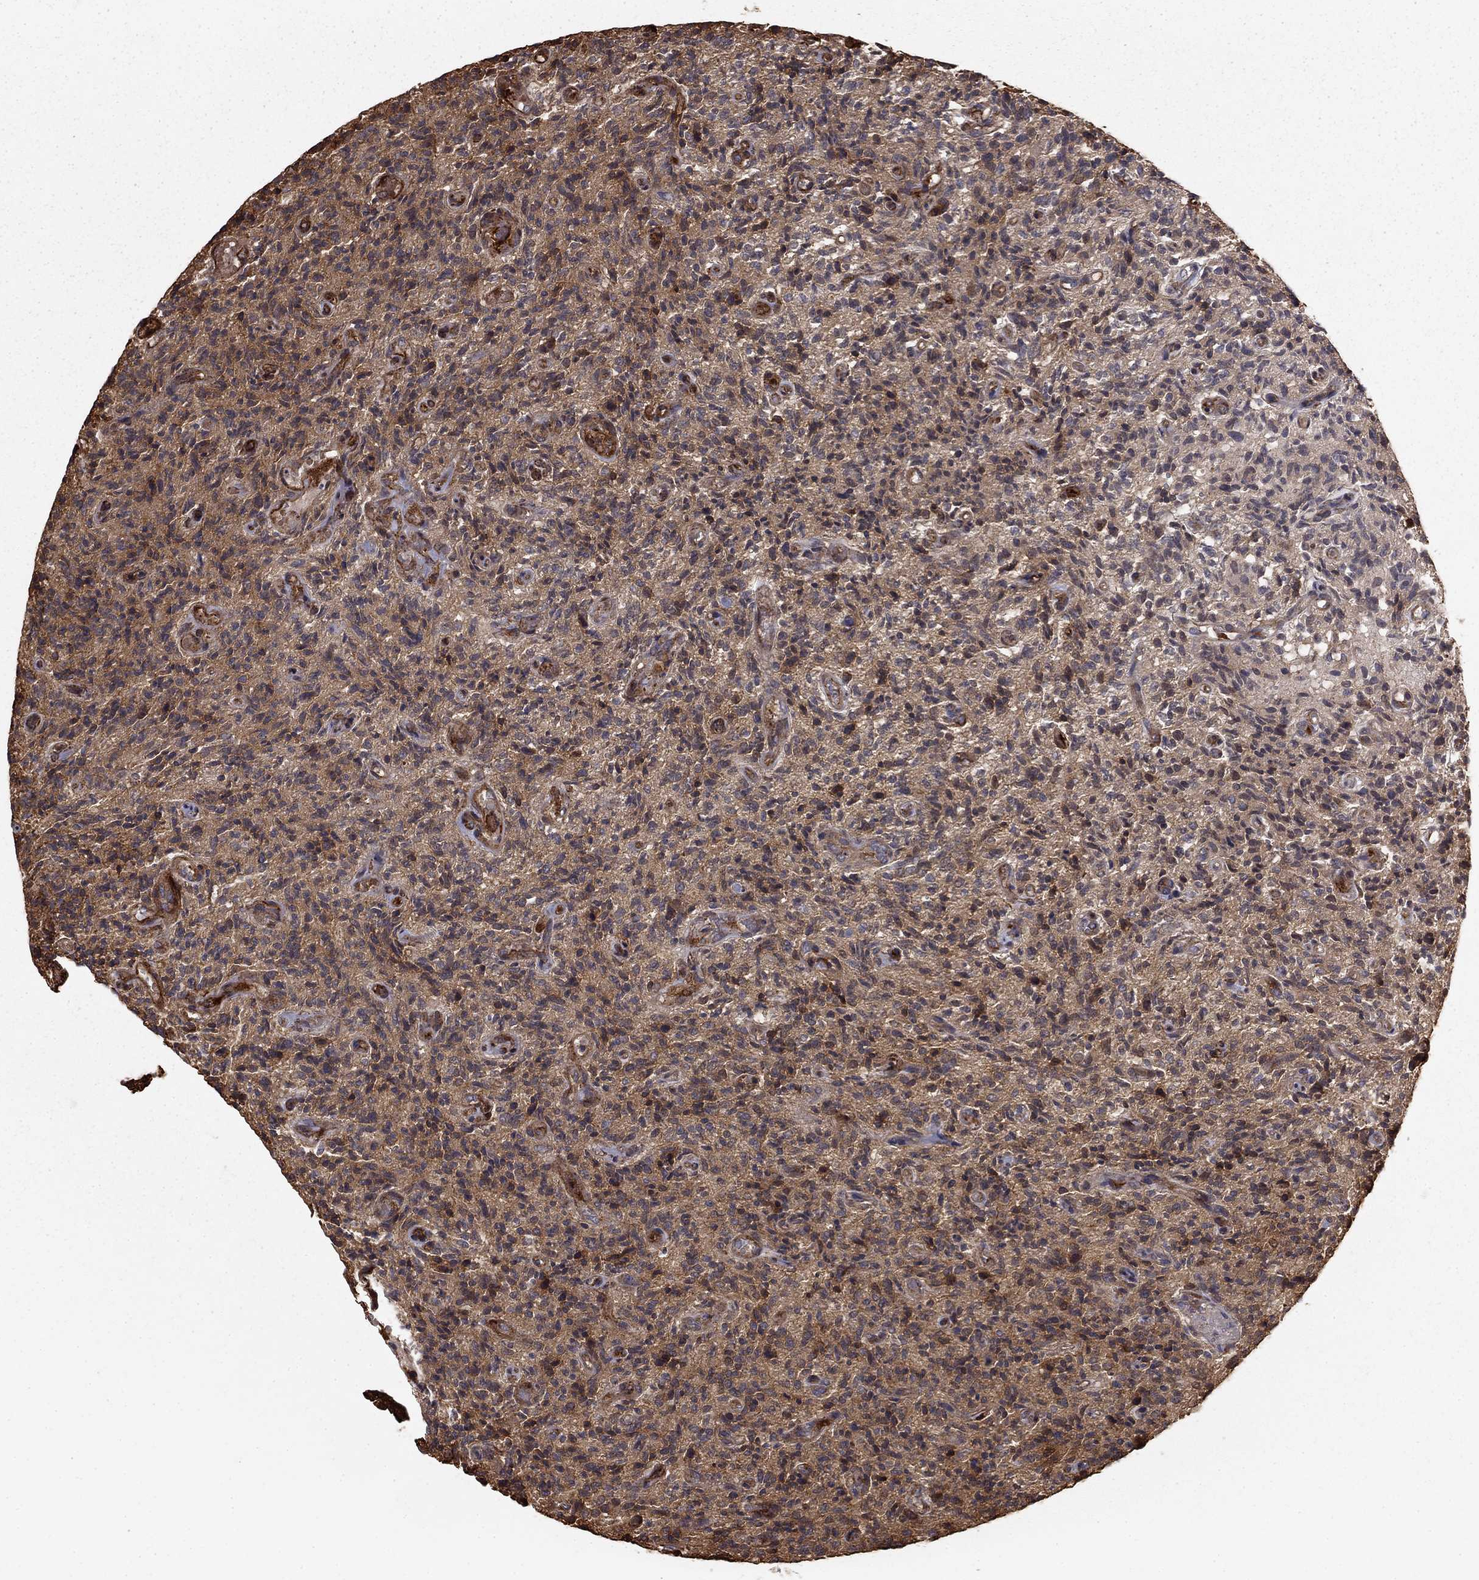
{"staining": {"intensity": "weak", "quantity": "<25%", "location": "cytoplasmic/membranous"}, "tissue": "glioma", "cell_type": "Tumor cells", "image_type": "cancer", "snomed": [{"axis": "morphology", "description": "Glioma, malignant, High grade"}, {"axis": "topography", "description": "Brain"}], "caption": "Photomicrograph shows no protein staining in tumor cells of malignant glioma (high-grade) tissue.", "gene": "HABP4", "patient": {"sex": "male", "age": 64}}